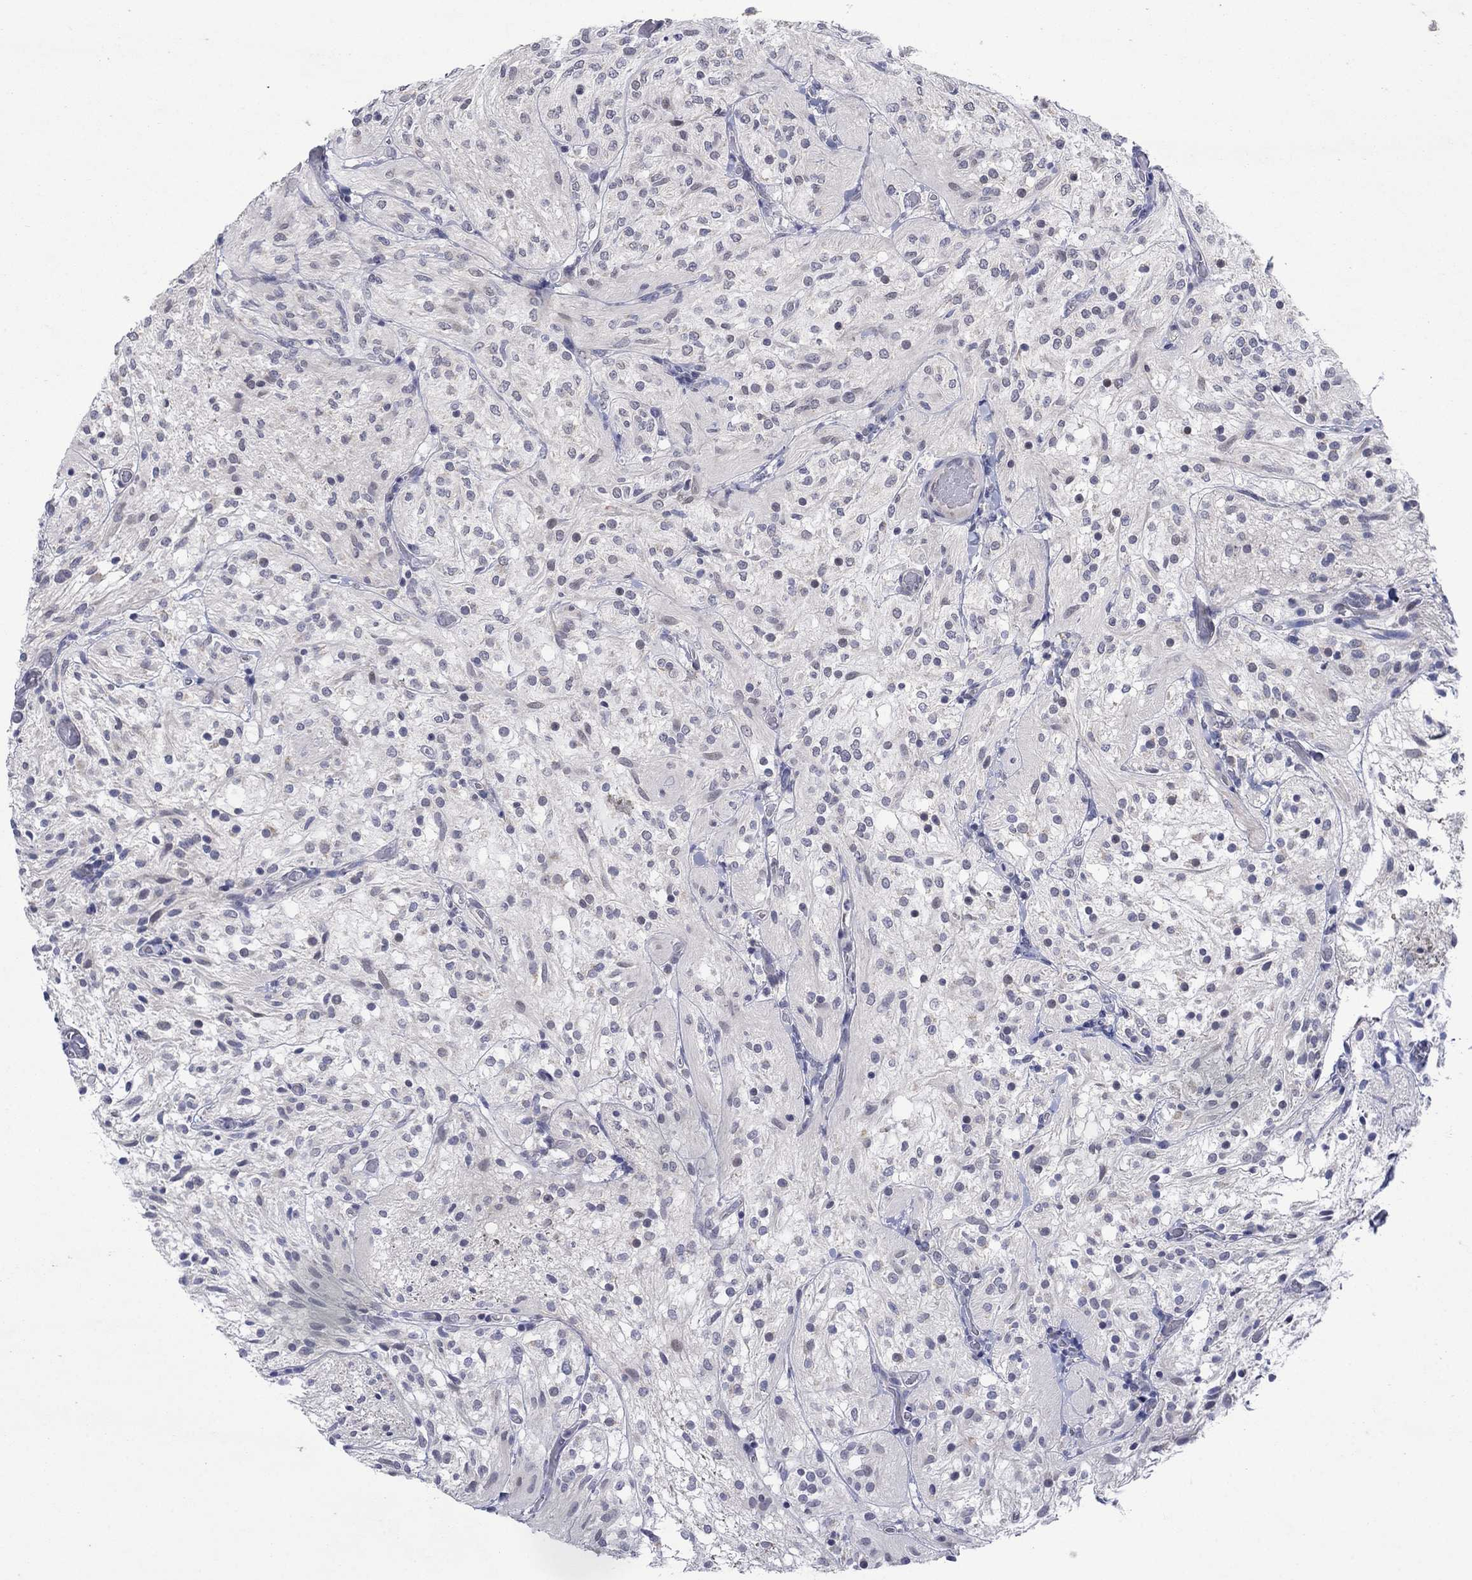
{"staining": {"intensity": "negative", "quantity": "none", "location": "none"}, "tissue": "glioma", "cell_type": "Tumor cells", "image_type": "cancer", "snomed": [{"axis": "morphology", "description": "Glioma, malignant, Low grade"}, {"axis": "topography", "description": "Brain"}], "caption": "Immunohistochemistry image of neoplastic tissue: glioma stained with DAB (3,3'-diaminobenzidine) exhibits no significant protein staining in tumor cells.", "gene": "SDC1", "patient": {"sex": "male", "age": 3}}